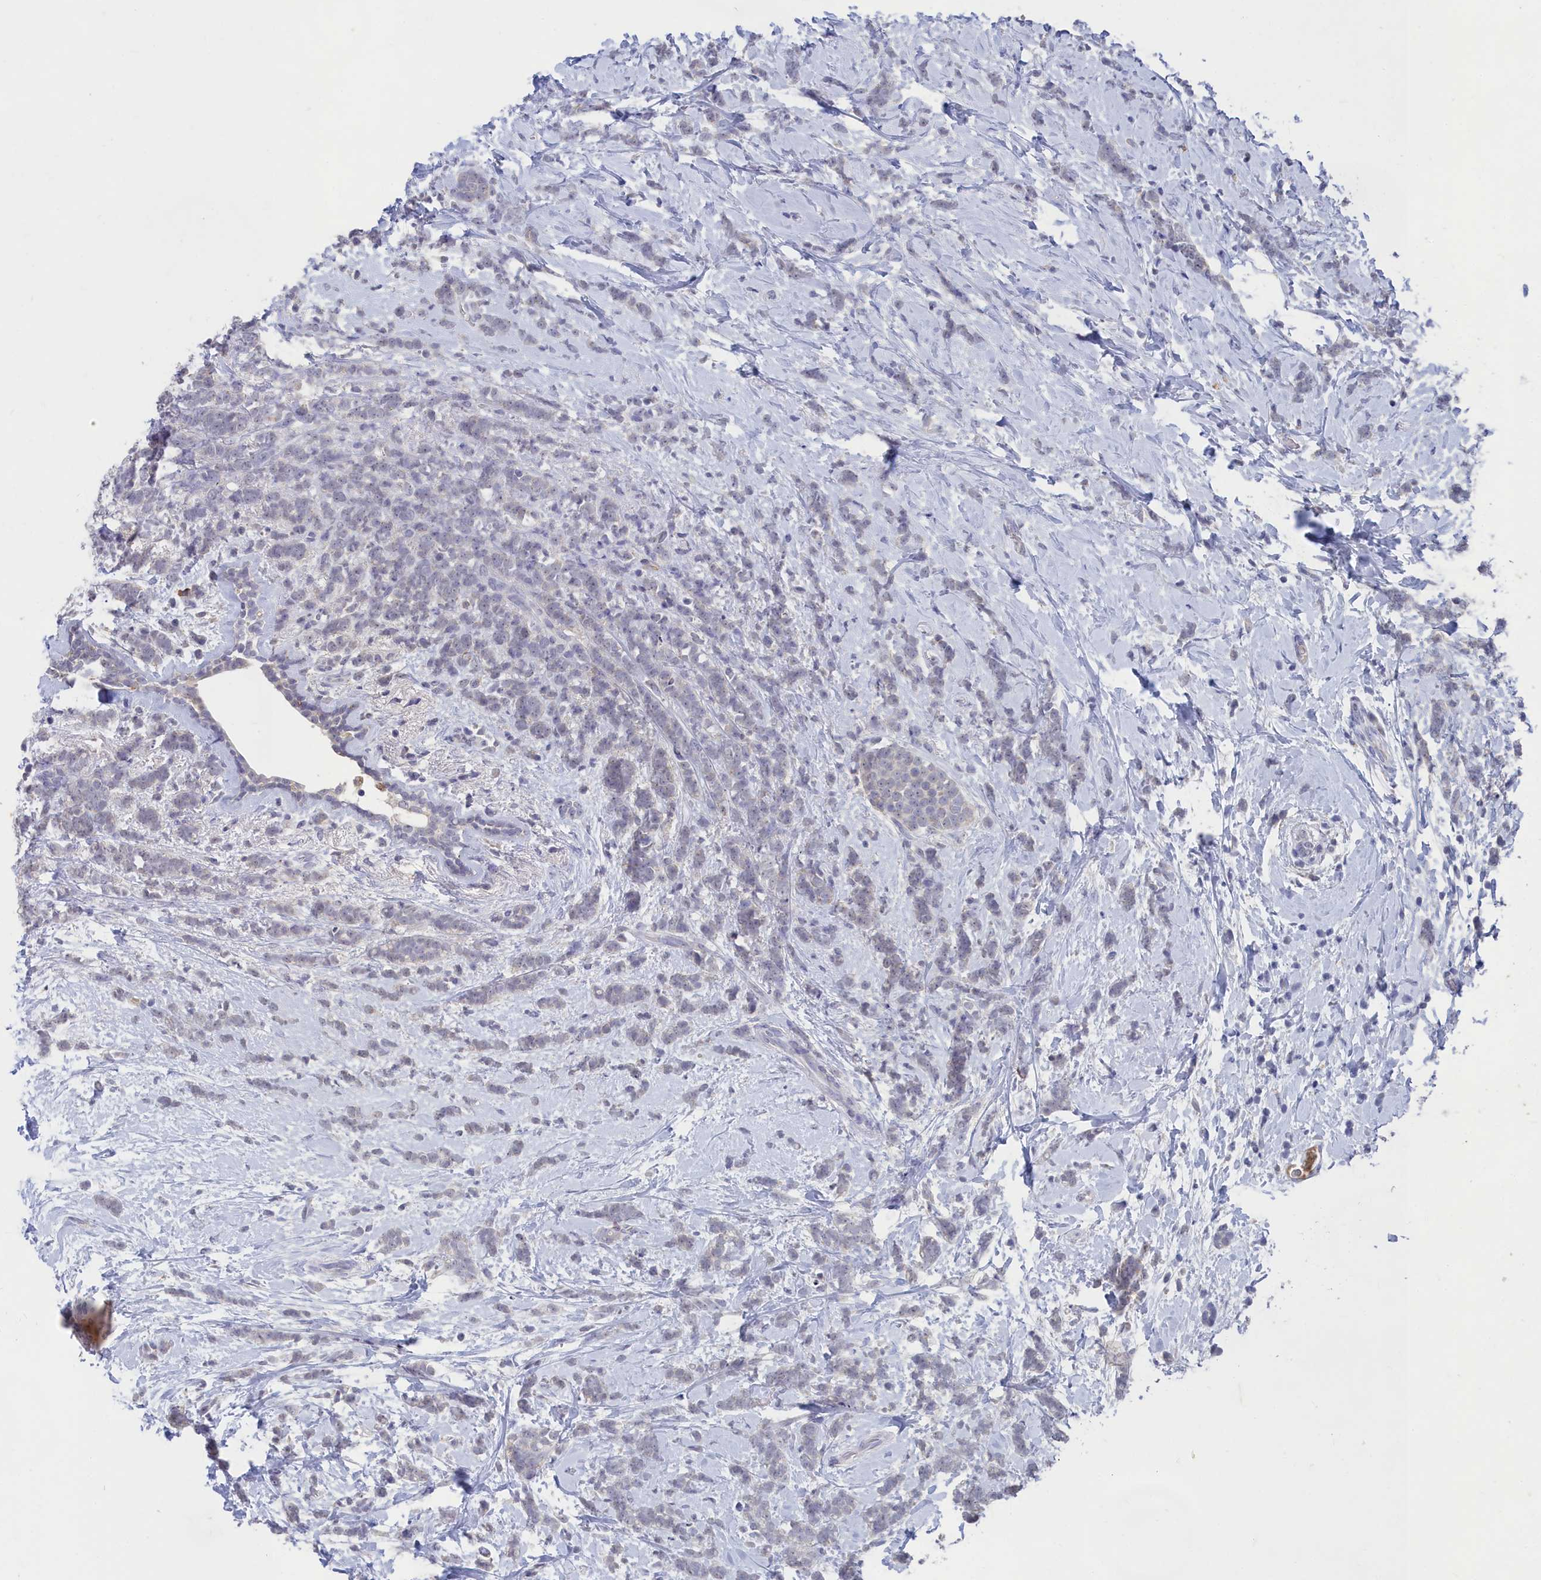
{"staining": {"intensity": "negative", "quantity": "none", "location": "none"}, "tissue": "breast cancer", "cell_type": "Tumor cells", "image_type": "cancer", "snomed": [{"axis": "morphology", "description": "Lobular carcinoma"}, {"axis": "topography", "description": "Breast"}], "caption": "Immunohistochemistry histopathology image of neoplastic tissue: lobular carcinoma (breast) stained with DAB (3,3'-diaminobenzidine) demonstrates no significant protein positivity in tumor cells. The staining was performed using DAB to visualize the protein expression in brown, while the nuclei were stained in blue with hematoxylin (Magnification: 20x).", "gene": "LRIF1", "patient": {"sex": "female", "age": 58}}